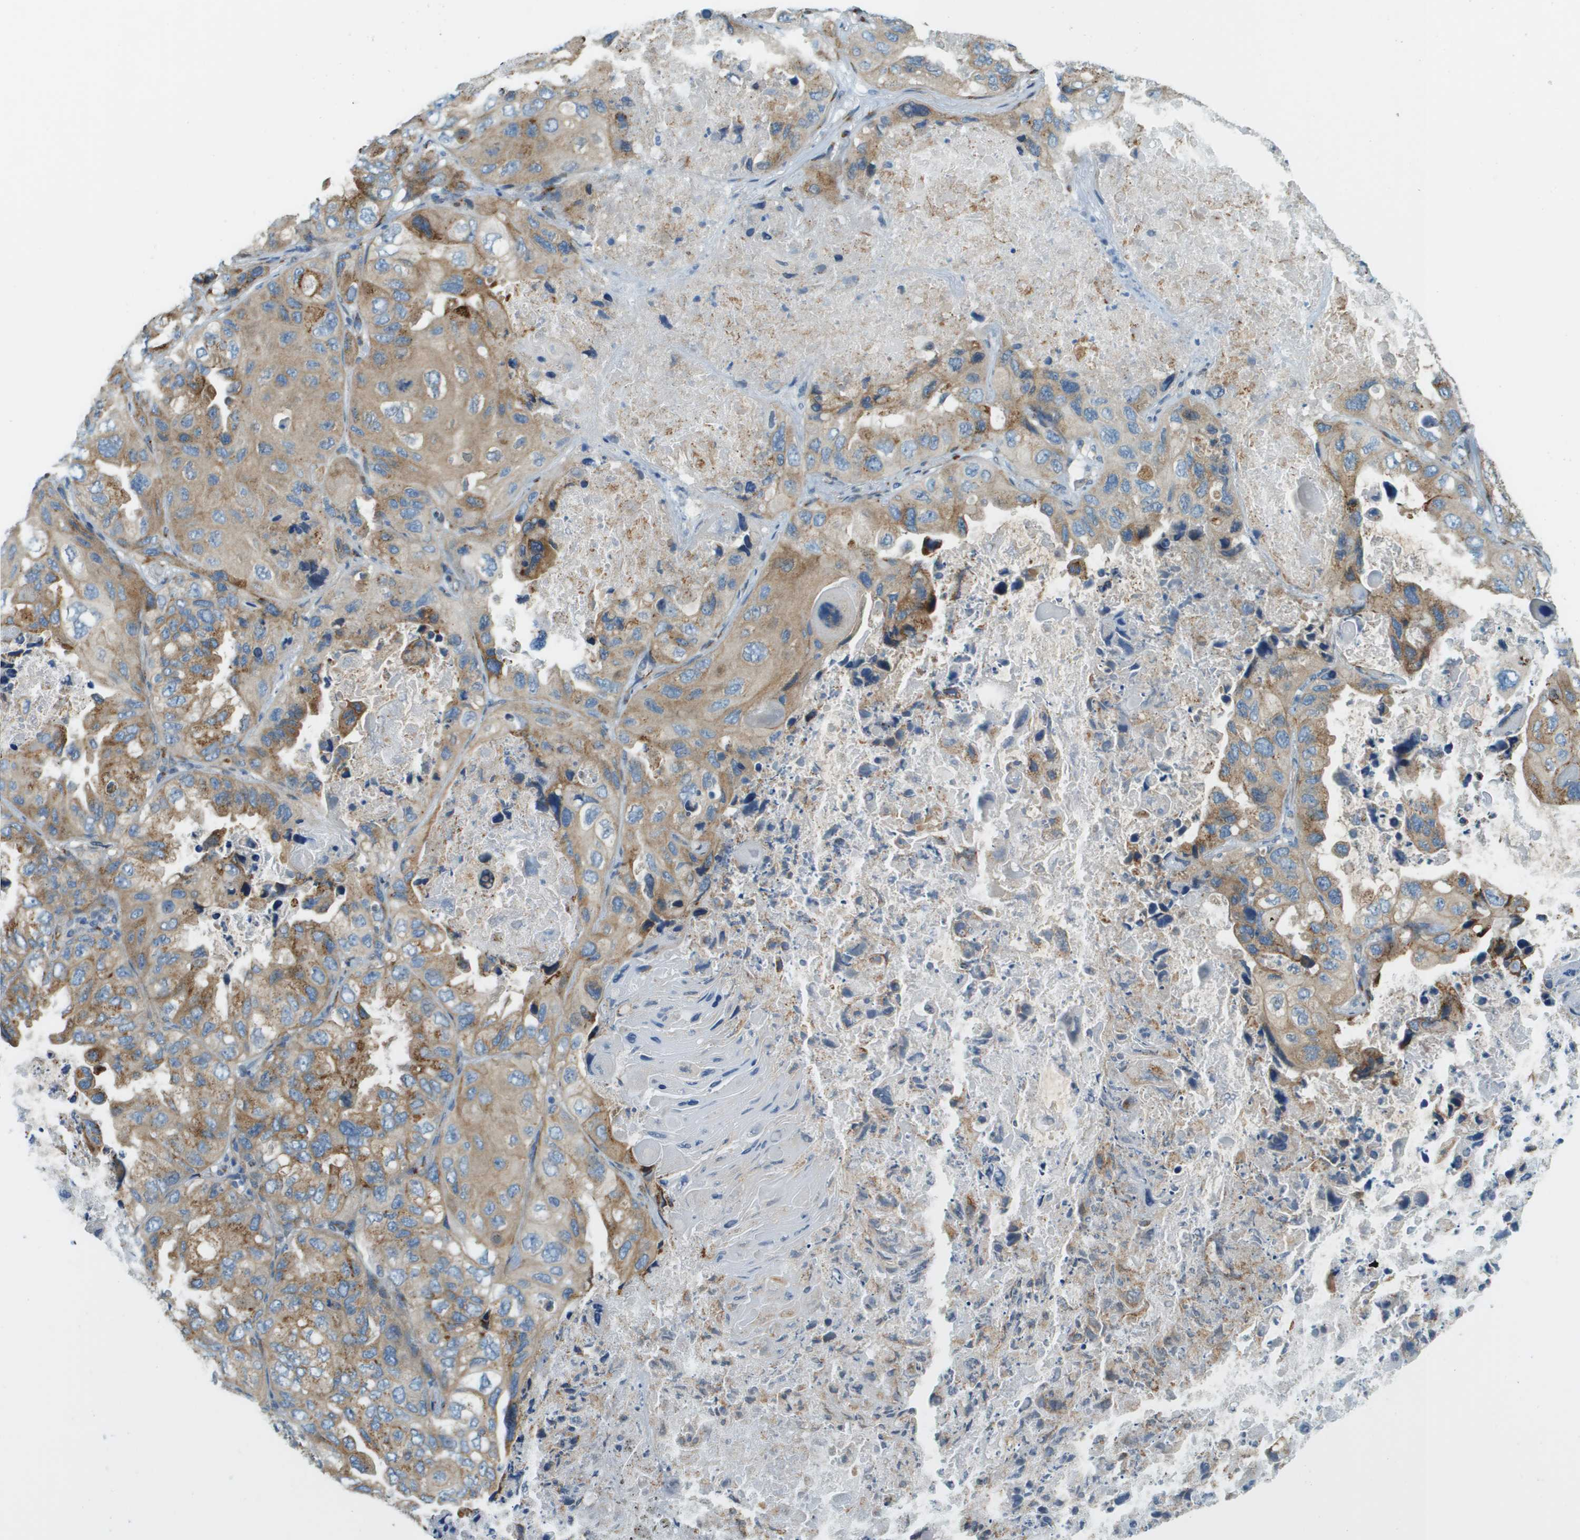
{"staining": {"intensity": "moderate", "quantity": ">75%", "location": "cytoplasmic/membranous"}, "tissue": "lung cancer", "cell_type": "Tumor cells", "image_type": "cancer", "snomed": [{"axis": "morphology", "description": "Squamous cell carcinoma, NOS"}, {"axis": "topography", "description": "Lung"}], "caption": "Protein expression by immunohistochemistry (IHC) reveals moderate cytoplasmic/membranous staining in approximately >75% of tumor cells in lung cancer.", "gene": "ACBD3", "patient": {"sex": "female", "age": 73}}